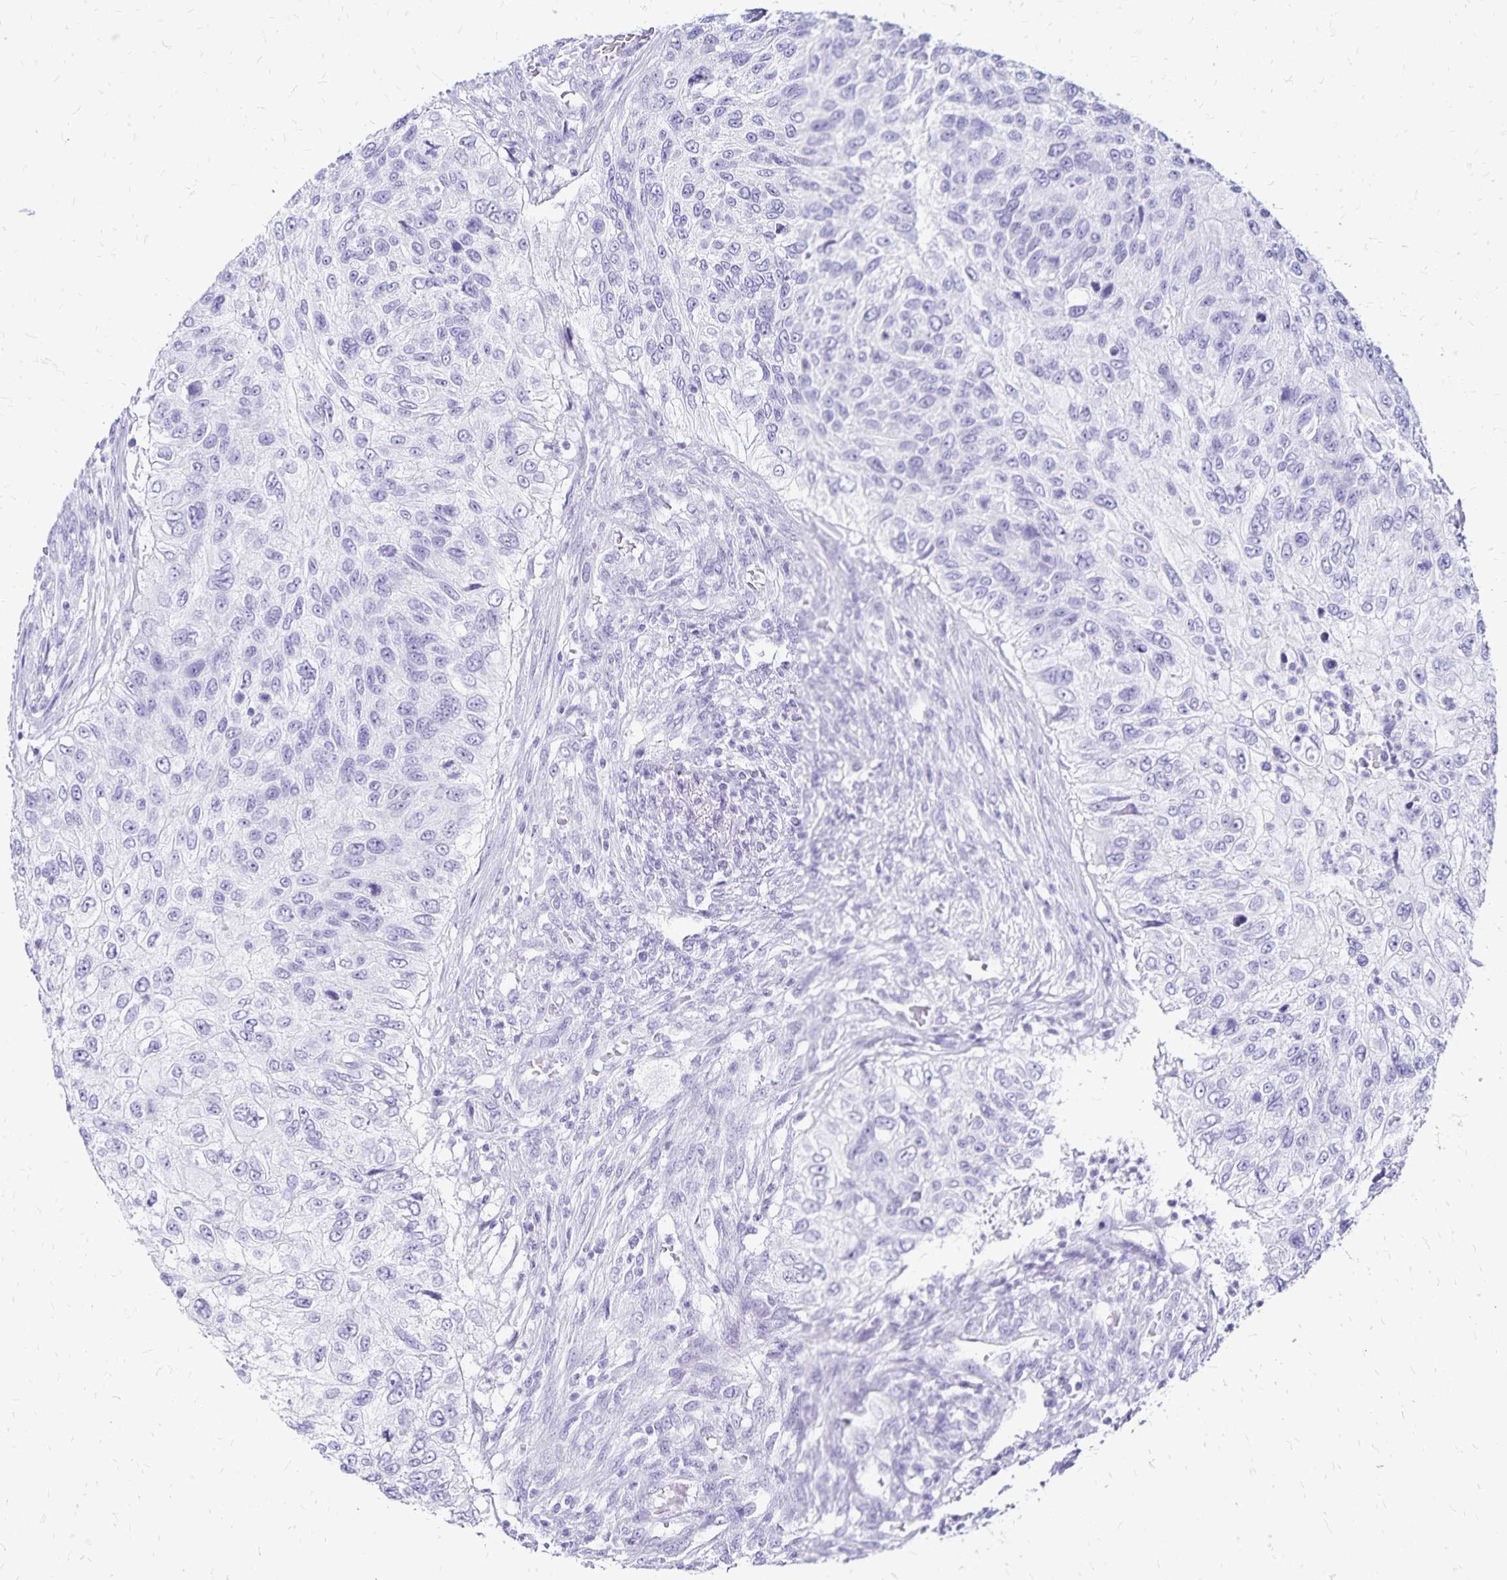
{"staining": {"intensity": "negative", "quantity": "none", "location": "none"}, "tissue": "urothelial cancer", "cell_type": "Tumor cells", "image_type": "cancer", "snomed": [{"axis": "morphology", "description": "Urothelial carcinoma, High grade"}, {"axis": "topography", "description": "Urinary bladder"}], "caption": "DAB immunohistochemical staining of human high-grade urothelial carcinoma exhibits no significant positivity in tumor cells.", "gene": "LIN28B", "patient": {"sex": "female", "age": 60}}